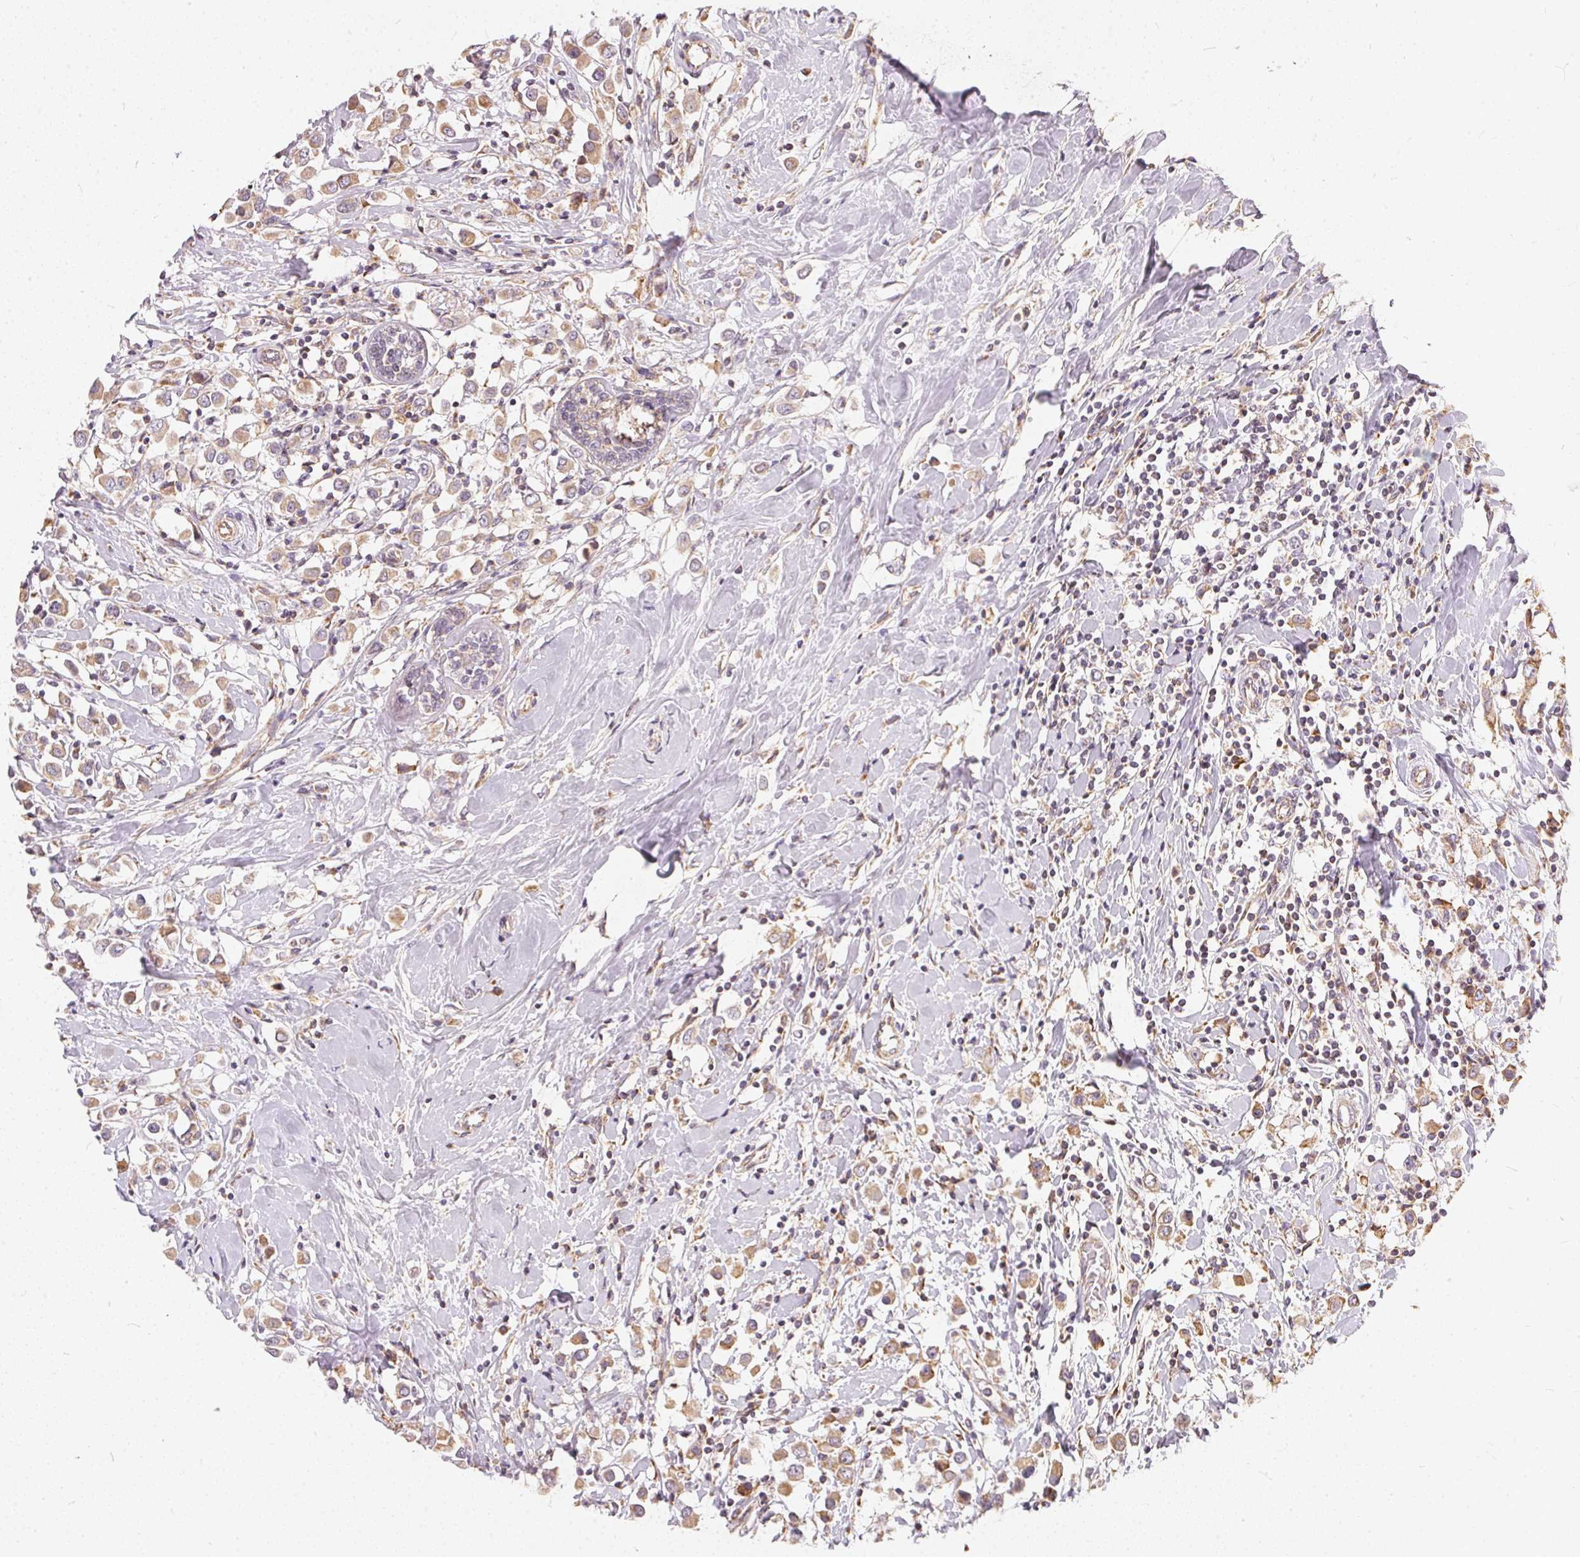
{"staining": {"intensity": "moderate", "quantity": ">75%", "location": "cytoplasmic/membranous"}, "tissue": "breast cancer", "cell_type": "Tumor cells", "image_type": "cancer", "snomed": [{"axis": "morphology", "description": "Duct carcinoma"}, {"axis": "topography", "description": "Breast"}], "caption": "This is an image of immunohistochemistry (IHC) staining of intraductal carcinoma (breast), which shows moderate expression in the cytoplasmic/membranous of tumor cells.", "gene": "VWA5B2", "patient": {"sex": "female", "age": 61}}